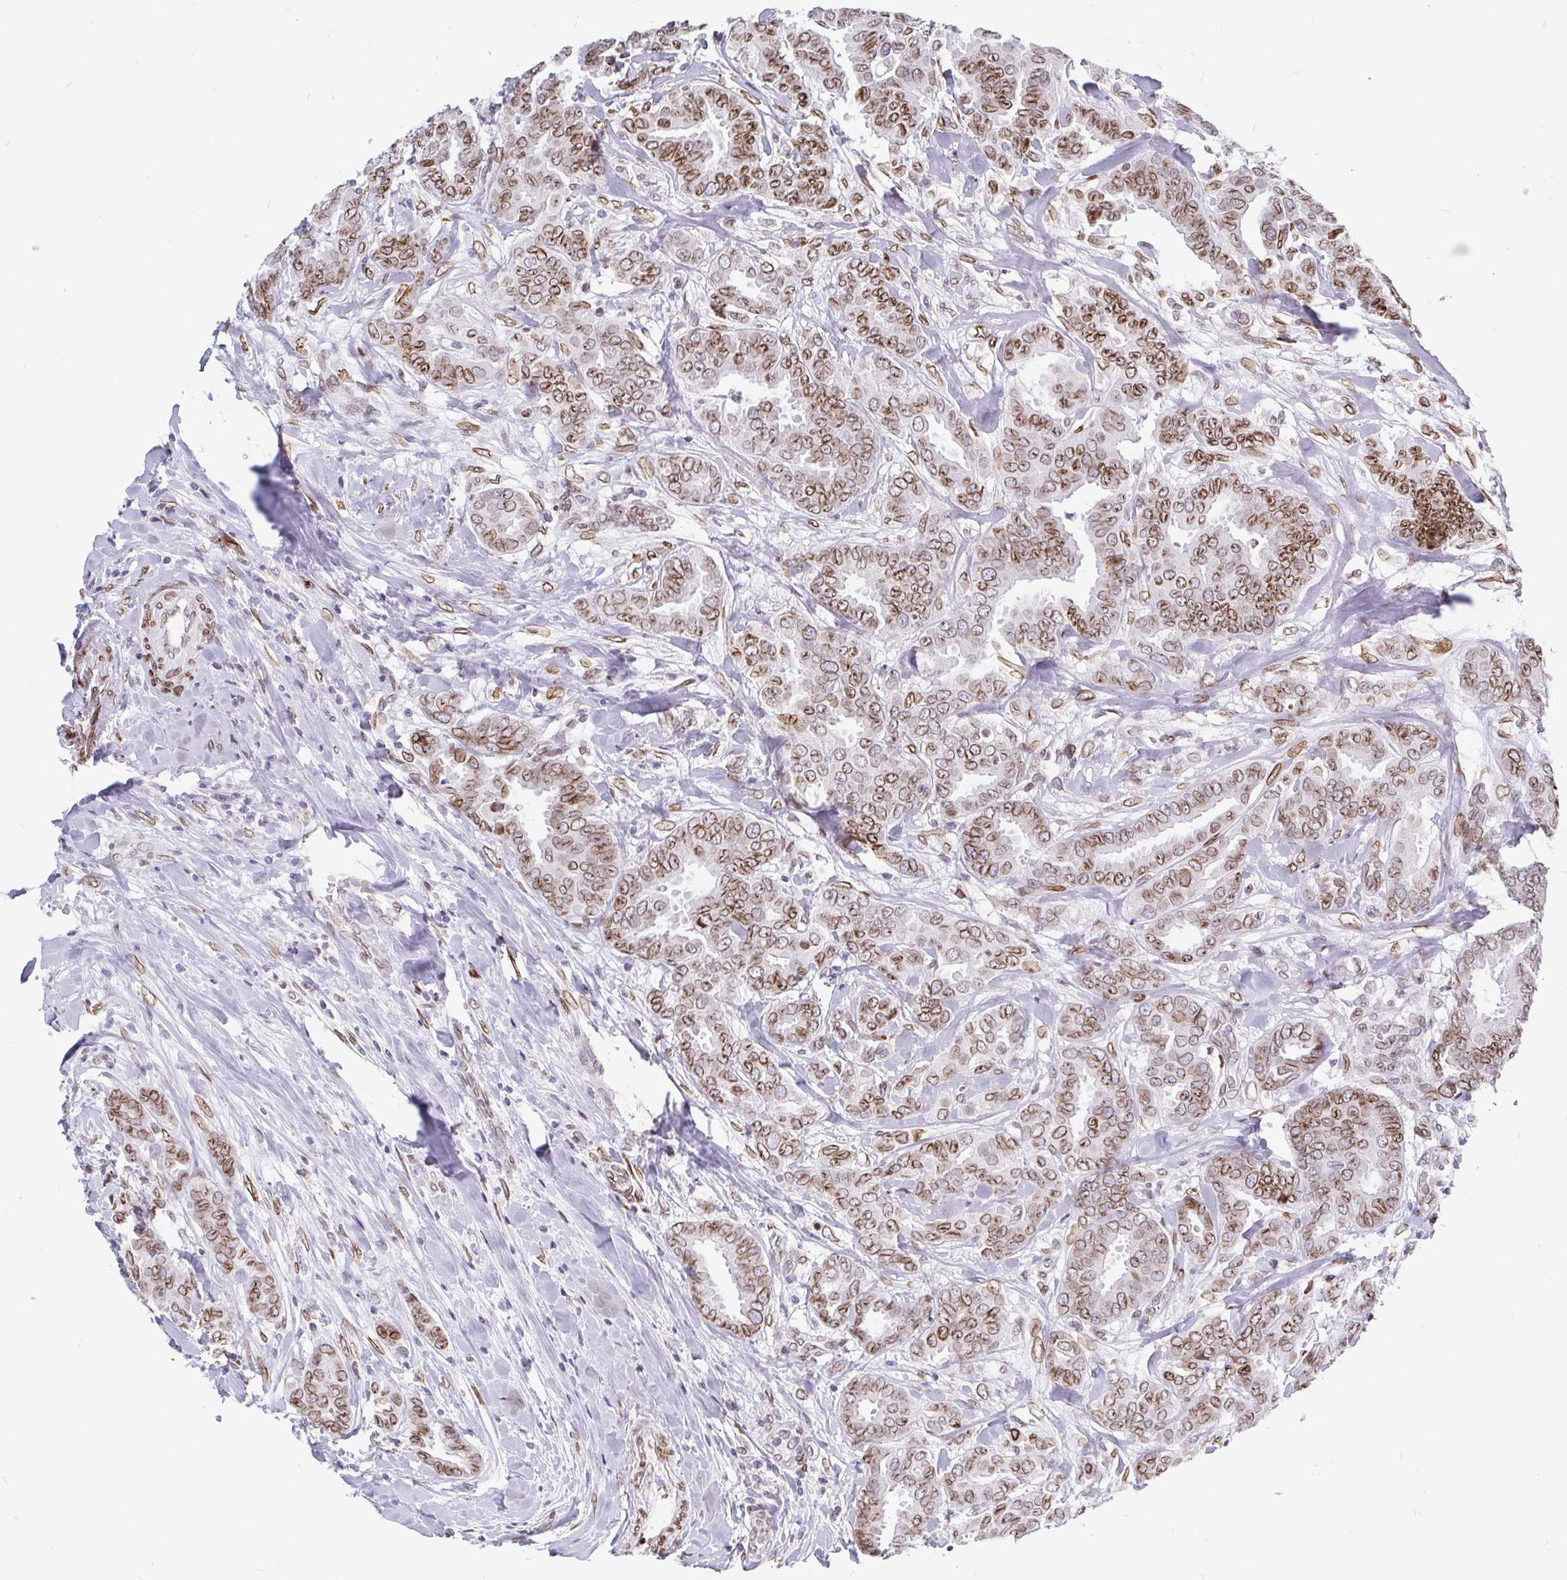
{"staining": {"intensity": "moderate", "quantity": ">75%", "location": "cytoplasmic/membranous,nuclear"}, "tissue": "breast cancer", "cell_type": "Tumor cells", "image_type": "cancer", "snomed": [{"axis": "morphology", "description": "Duct carcinoma"}, {"axis": "topography", "description": "Breast"}], "caption": "Protein staining exhibits moderate cytoplasmic/membranous and nuclear expression in about >75% of tumor cells in breast cancer (invasive ductal carcinoma).", "gene": "EMD", "patient": {"sex": "female", "age": 45}}